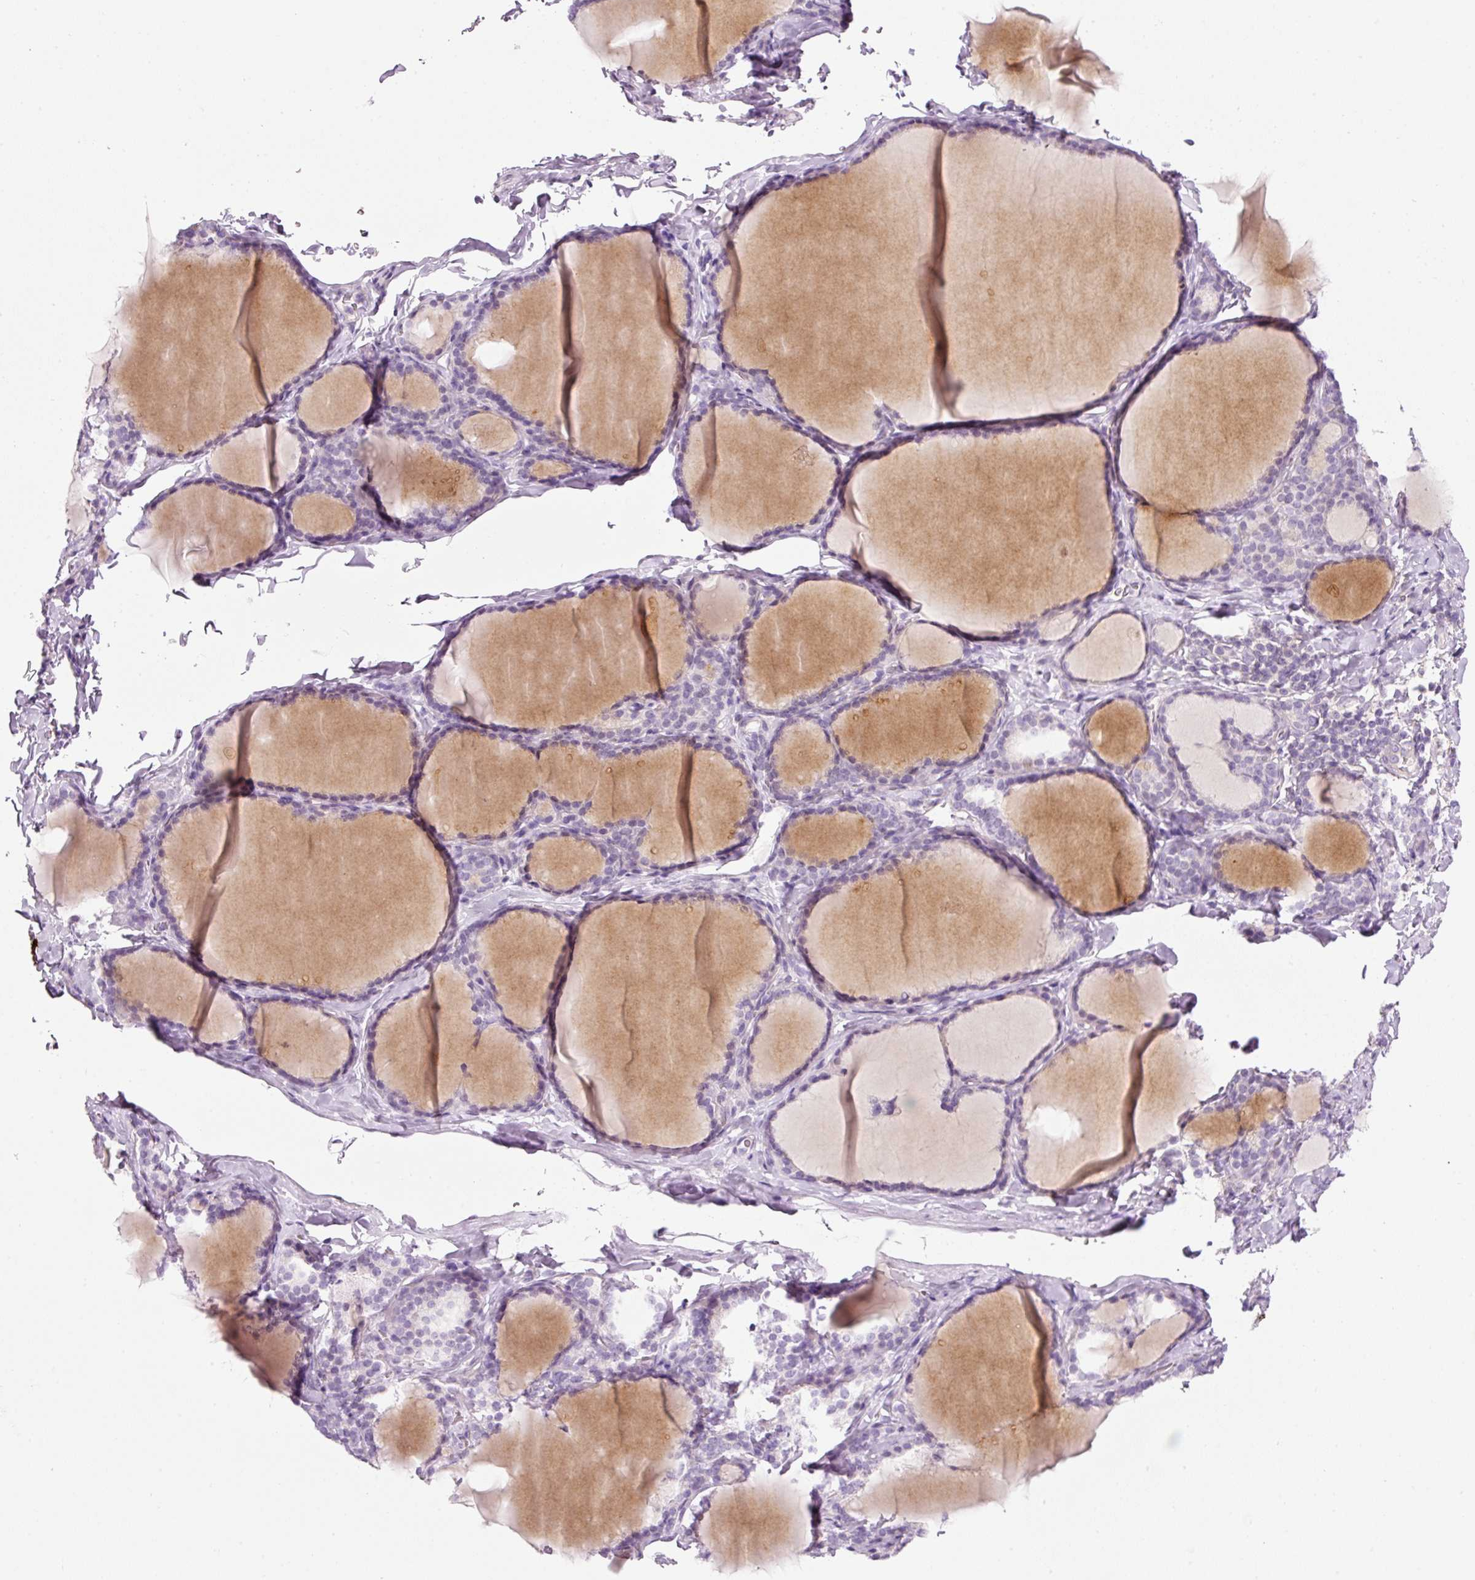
{"staining": {"intensity": "negative", "quantity": "none", "location": "none"}, "tissue": "thyroid gland", "cell_type": "Glandular cells", "image_type": "normal", "snomed": [{"axis": "morphology", "description": "Normal tissue, NOS"}, {"axis": "topography", "description": "Thyroid gland"}], "caption": "Immunohistochemistry (IHC) histopathology image of normal thyroid gland stained for a protein (brown), which exhibits no staining in glandular cells. Nuclei are stained in blue.", "gene": "CMA1", "patient": {"sex": "female", "age": 31}}